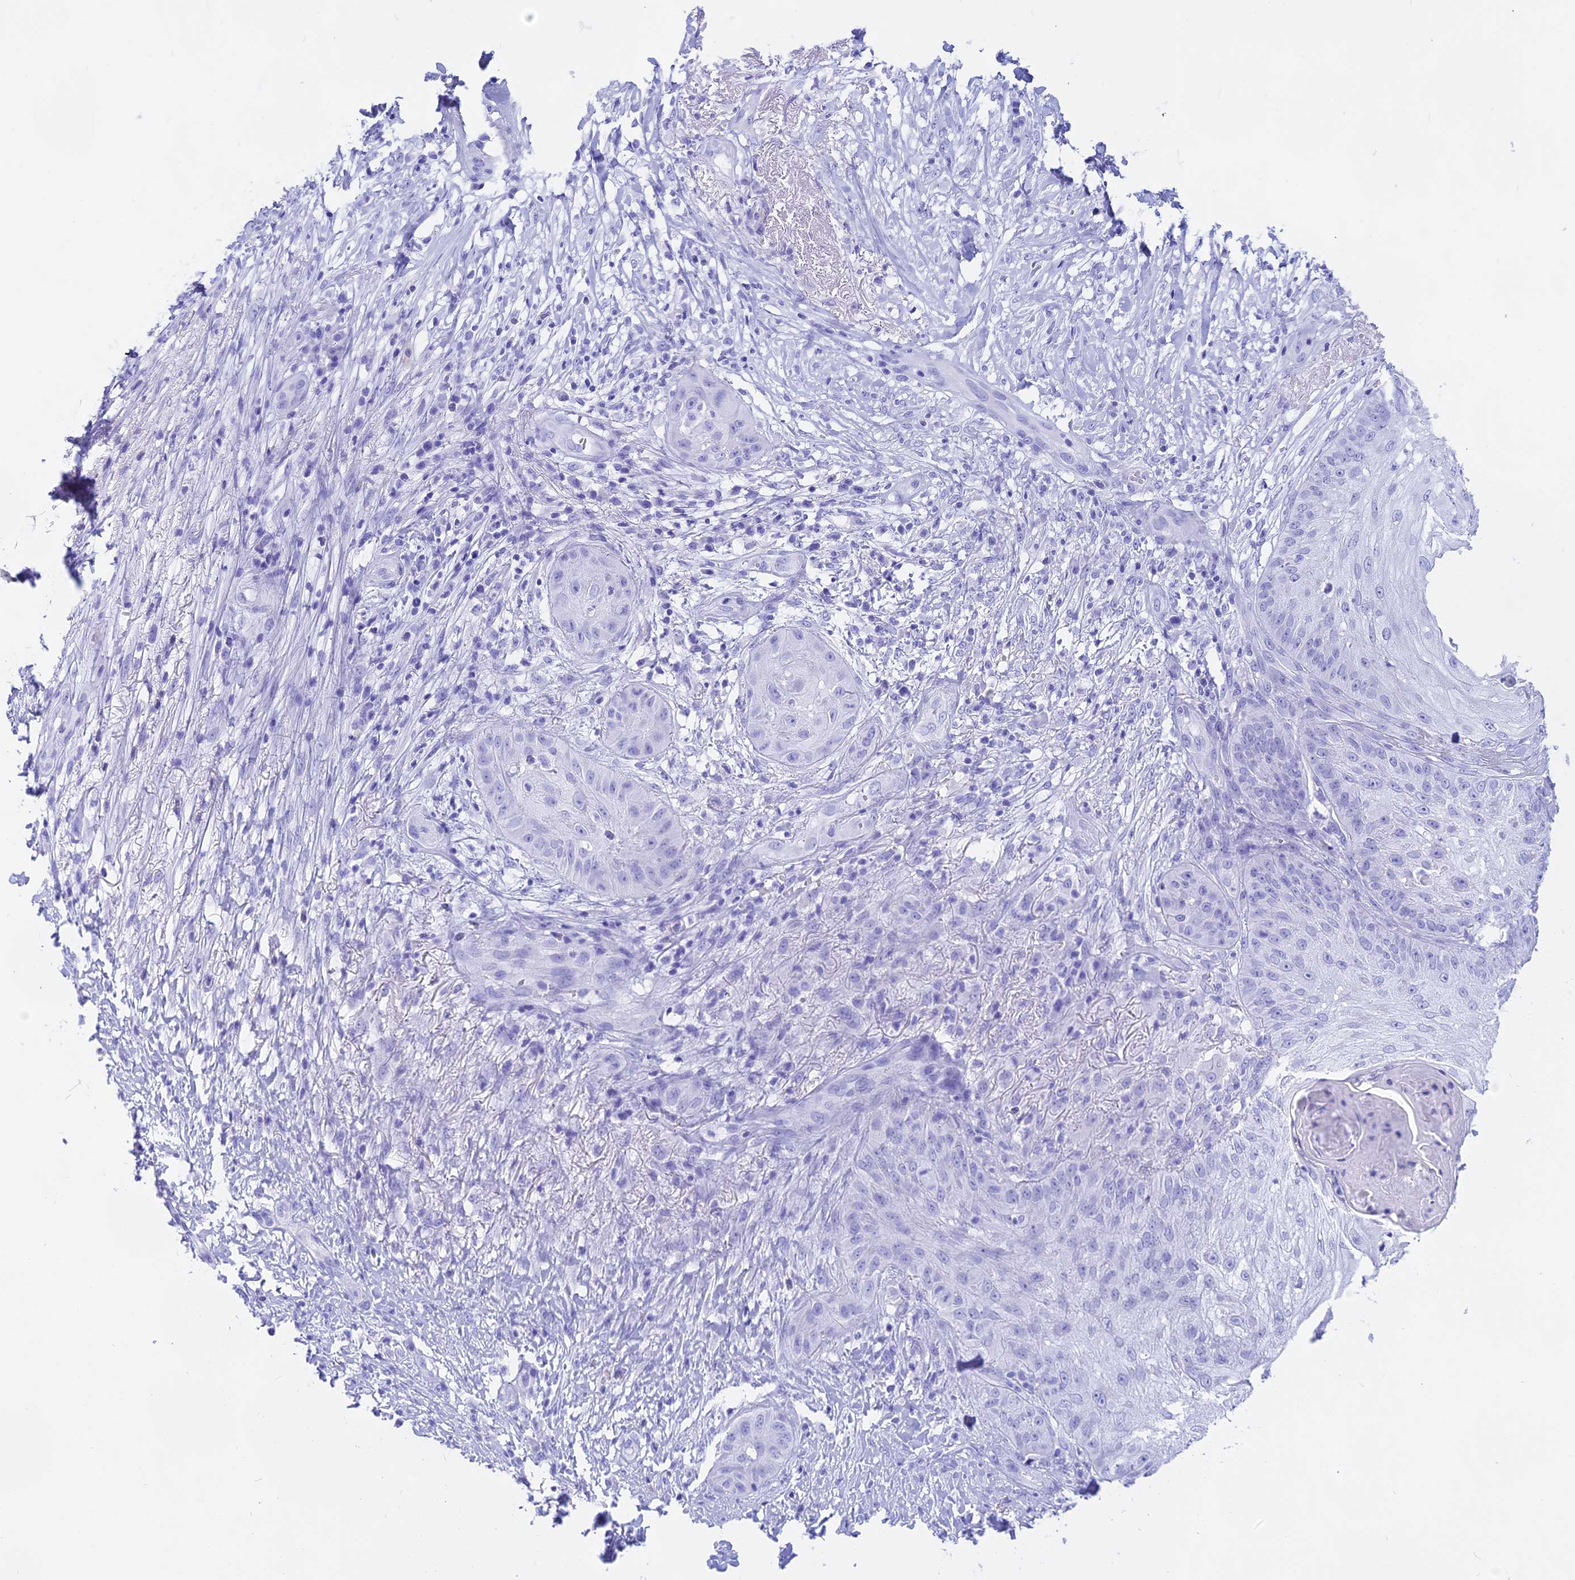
{"staining": {"intensity": "negative", "quantity": "none", "location": "none"}, "tissue": "skin cancer", "cell_type": "Tumor cells", "image_type": "cancer", "snomed": [{"axis": "morphology", "description": "Squamous cell carcinoma, NOS"}, {"axis": "topography", "description": "Skin"}], "caption": "Immunohistochemistry (IHC) histopathology image of neoplastic tissue: skin cancer stained with DAB (3,3'-diaminobenzidine) demonstrates no significant protein staining in tumor cells.", "gene": "ISCA1", "patient": {"sex": "male", "age": 70}}